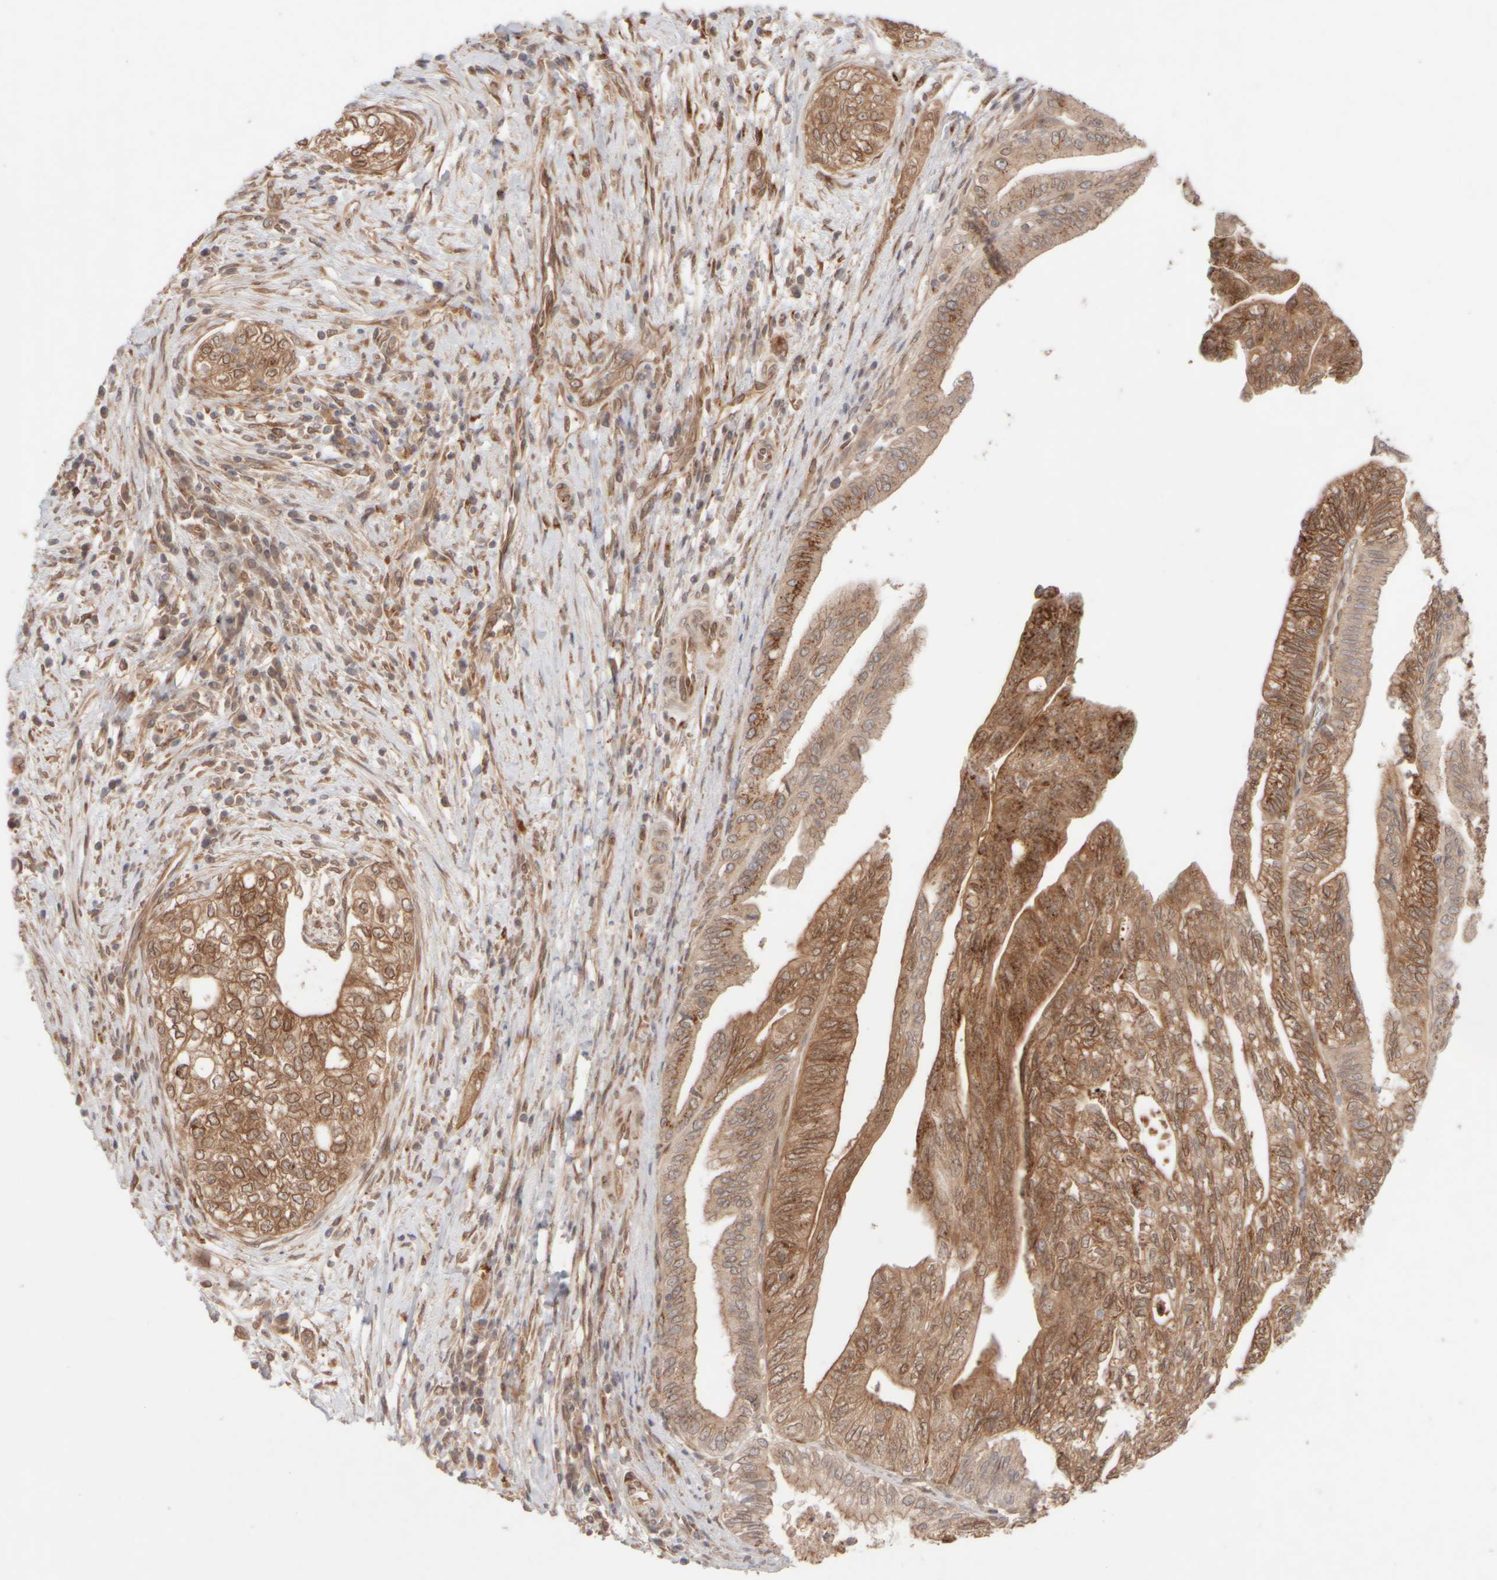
{"staining": {"intensity": "moderate", "quantity": ">75%", "location": "cytoplasmic/membranous"}, "tissue": "pancreatic cancer", "cell_type": "Tumor cells", "image_type": "cancer", "snomed": [{"axis": "morphology", "description": "Adenocarcinoma, NOS"}, {"axis": "topography", "description": "Pancreas"}], "caption": "Immunohistochemical staining of human pancreatic cancer (adenocarcinoma) shows medium levels of moderate cytoplasmic/membranous expression in approximately >75% of tumor cells. Using DAB (3,3'-diaminobenzidine) (brown) and hematoxylin (blue) stains, captured at high magnification using brightfield microscopy.", "gene": "GCN1", "patient": {"sex": "male", "age": 72}}